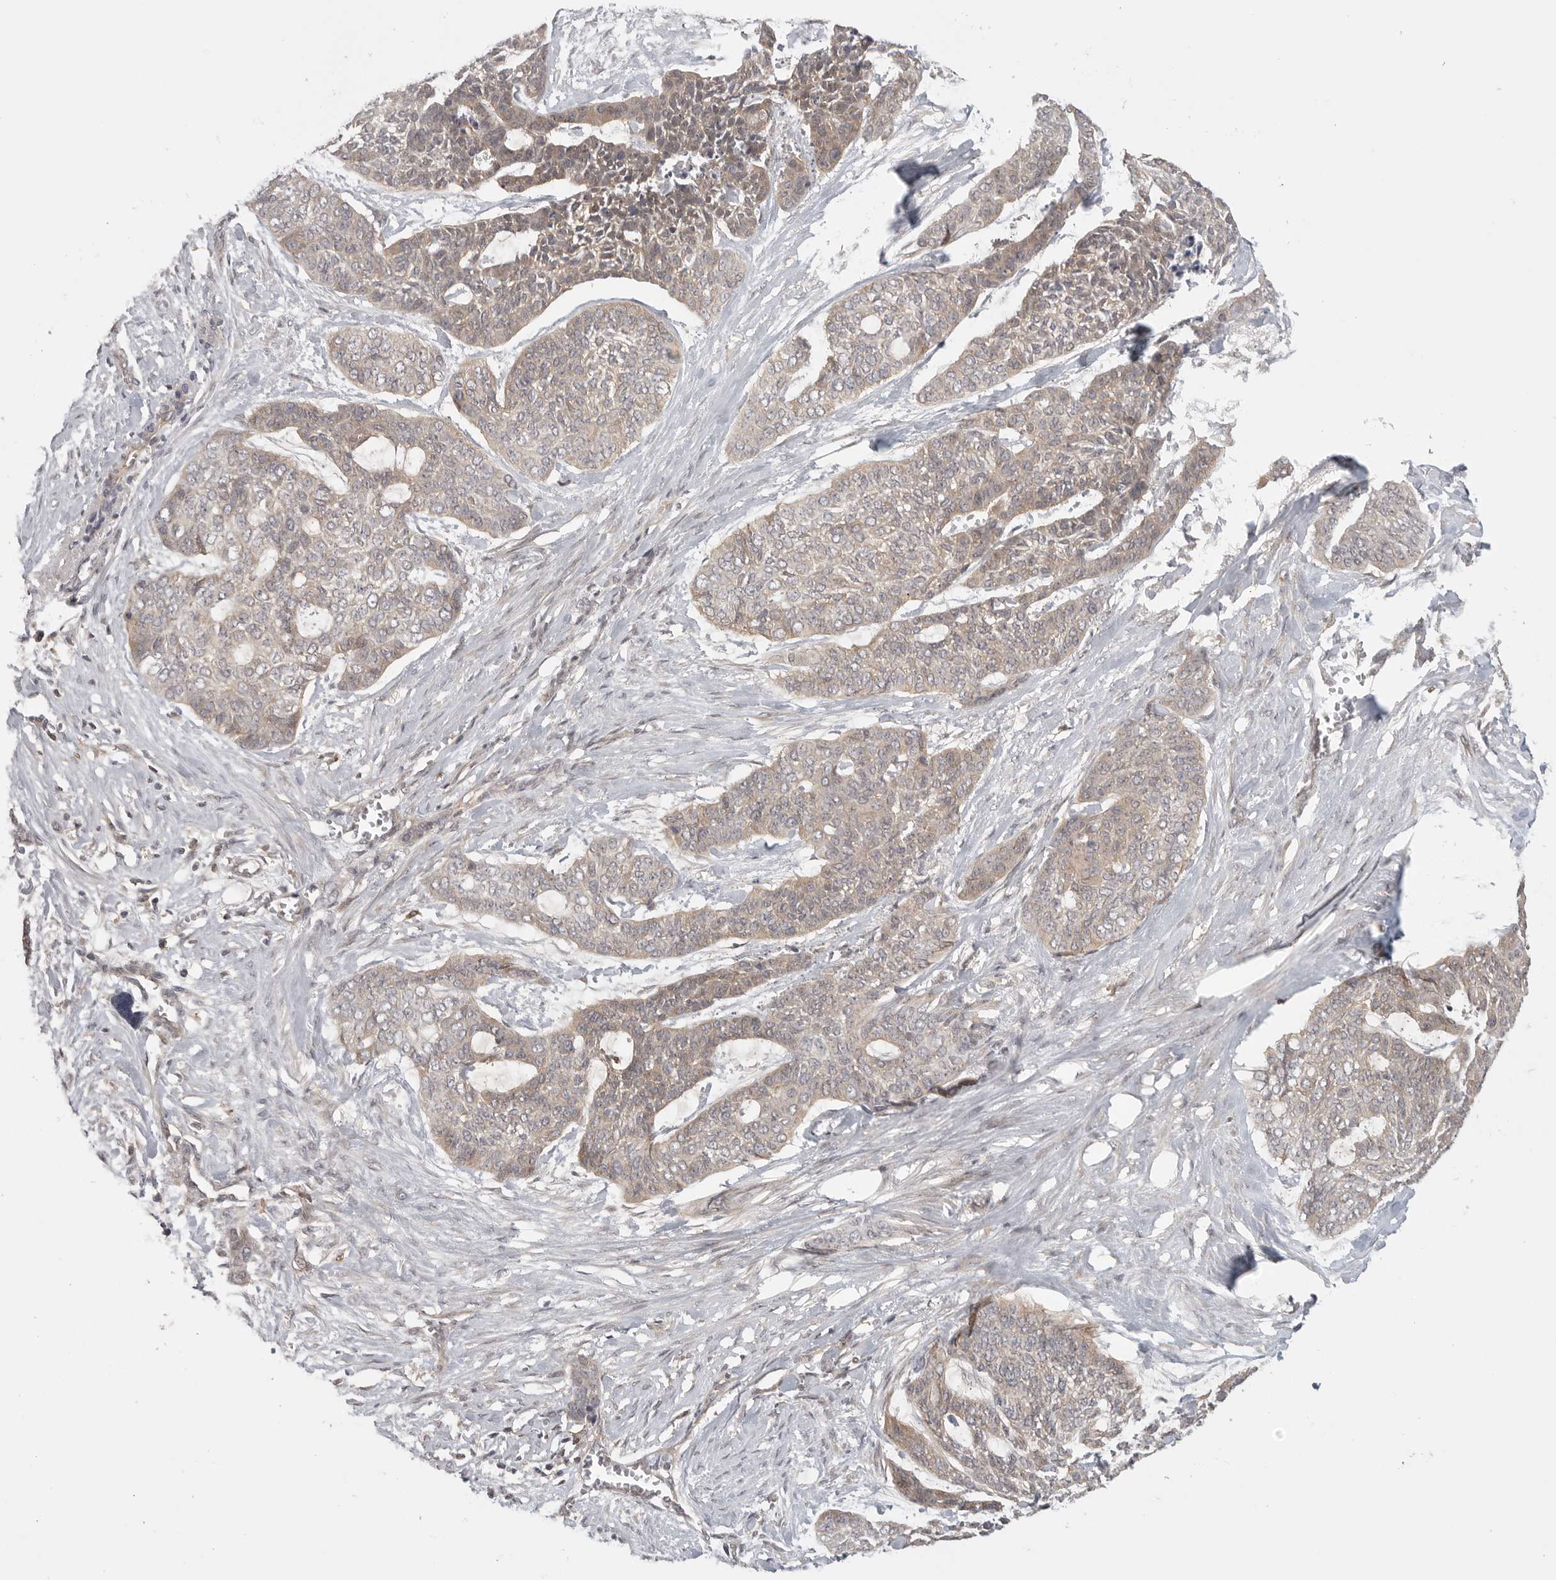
{"staining": {"intensity": "weak", "quantity": "<25%", "location": "cytoplasmic/membranous"}, "tissue": "skin cancer", "cell_type": "Tumor cells", "image_type": "cancer", "snomed": [{"axis": "morphology", "description": "Basal cell carcinoma"}, {"axis": "topography", "description": "Skin"}], "caption": "Protein analysis of skin cancer exhibits no significant staining in tumor cells.", "gene": "DBNL", "patient": {"sex": "female", "age": 64}}